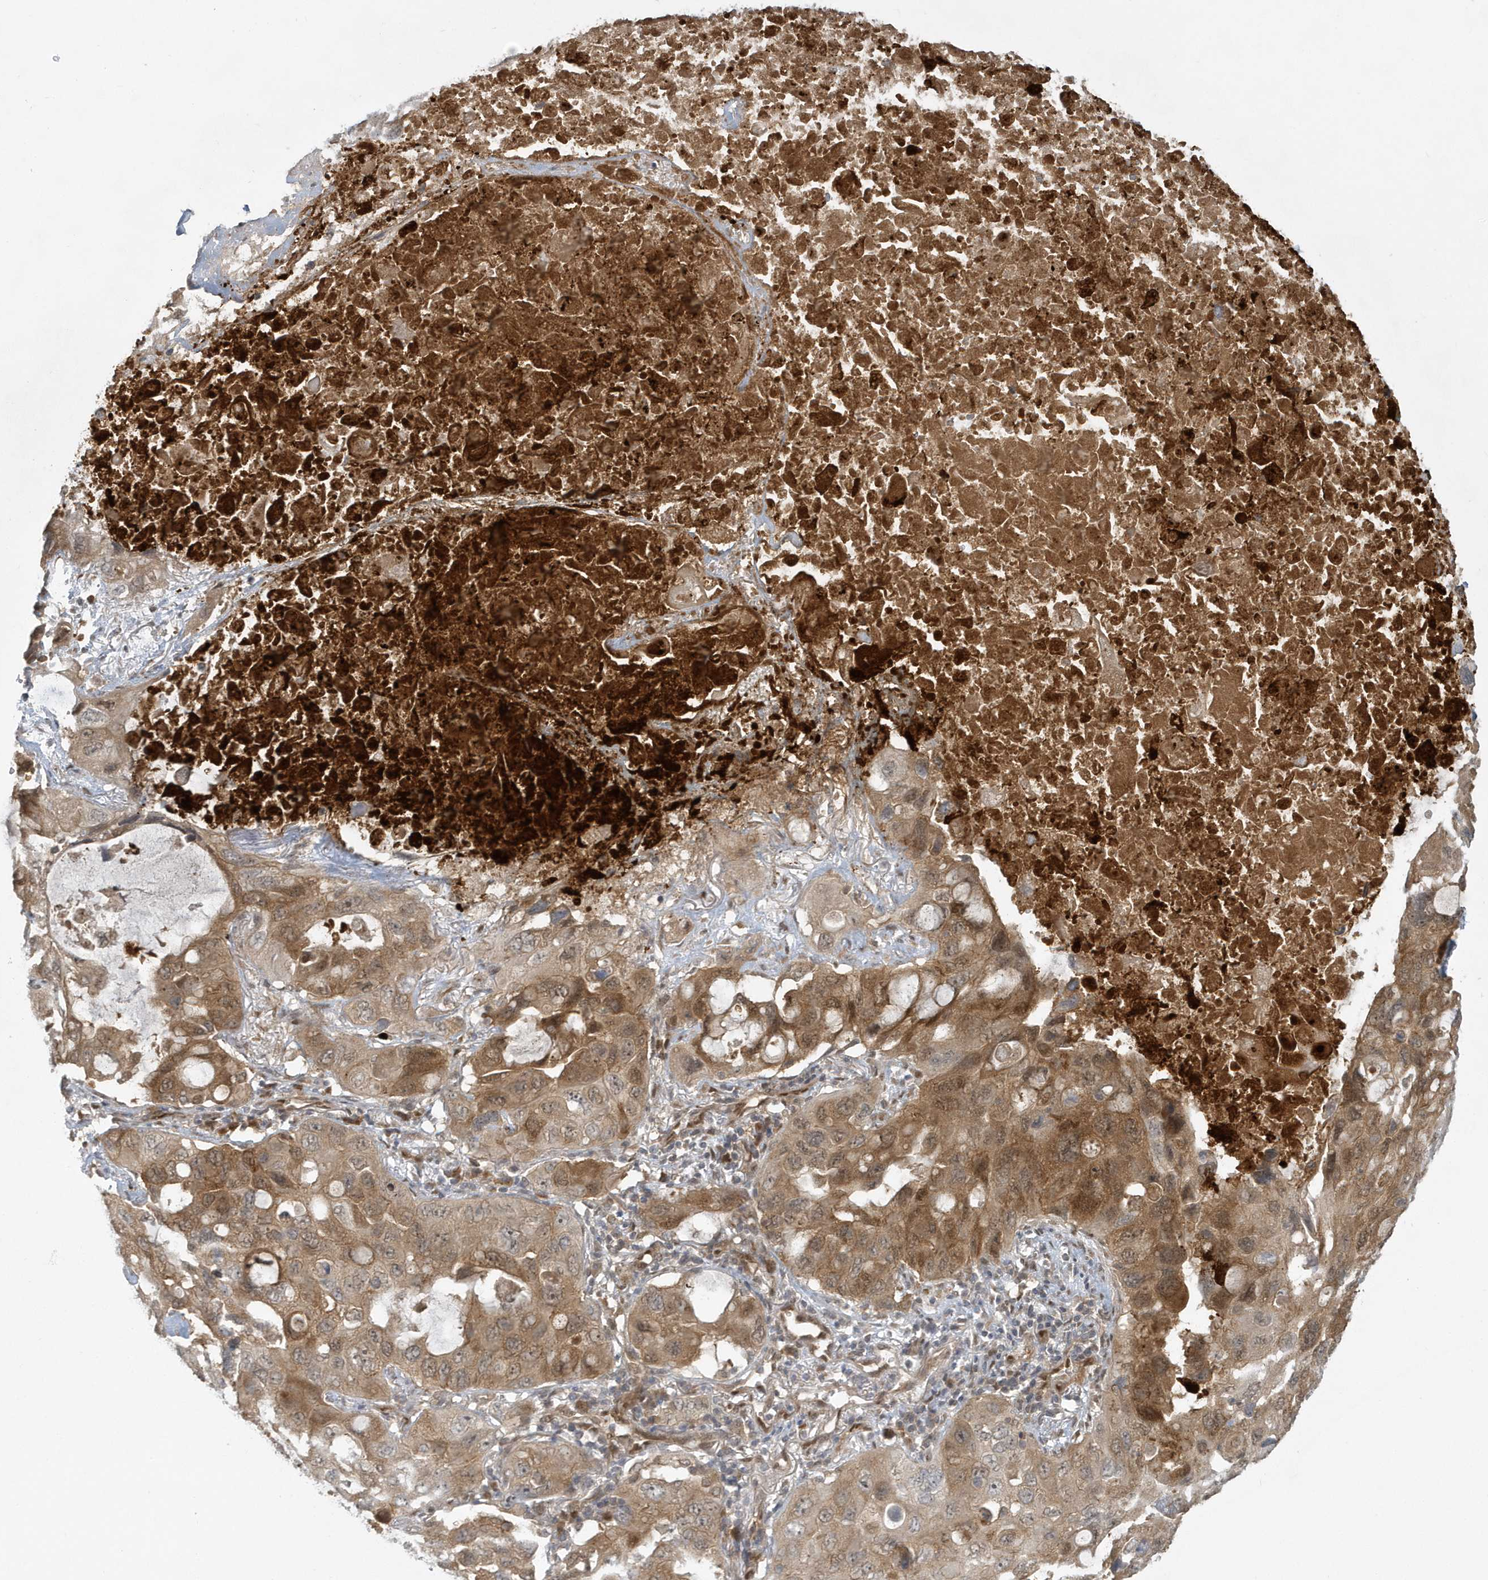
{"staining": {"intensity": "moderate", "quantity": ">75%", "location": "cytoplasmic/membranous"}, "tissue": "lung cancer", "cell_type": "Tumor cells", "image_type": "cancer", "snomed": [{"axis": "morphology", "description": "Squamous cell carcinoma, NOS"}, {"axis": "topography", "description": "Lung"}], "caption": "About >75% of tumor cells in lung cancer show moderate cytoplasmic/membranous protein staining as visualized by brown immunohistochemical staining.", "gene": "ATG4A", "patient": {"sex": "female", "age": 73}}